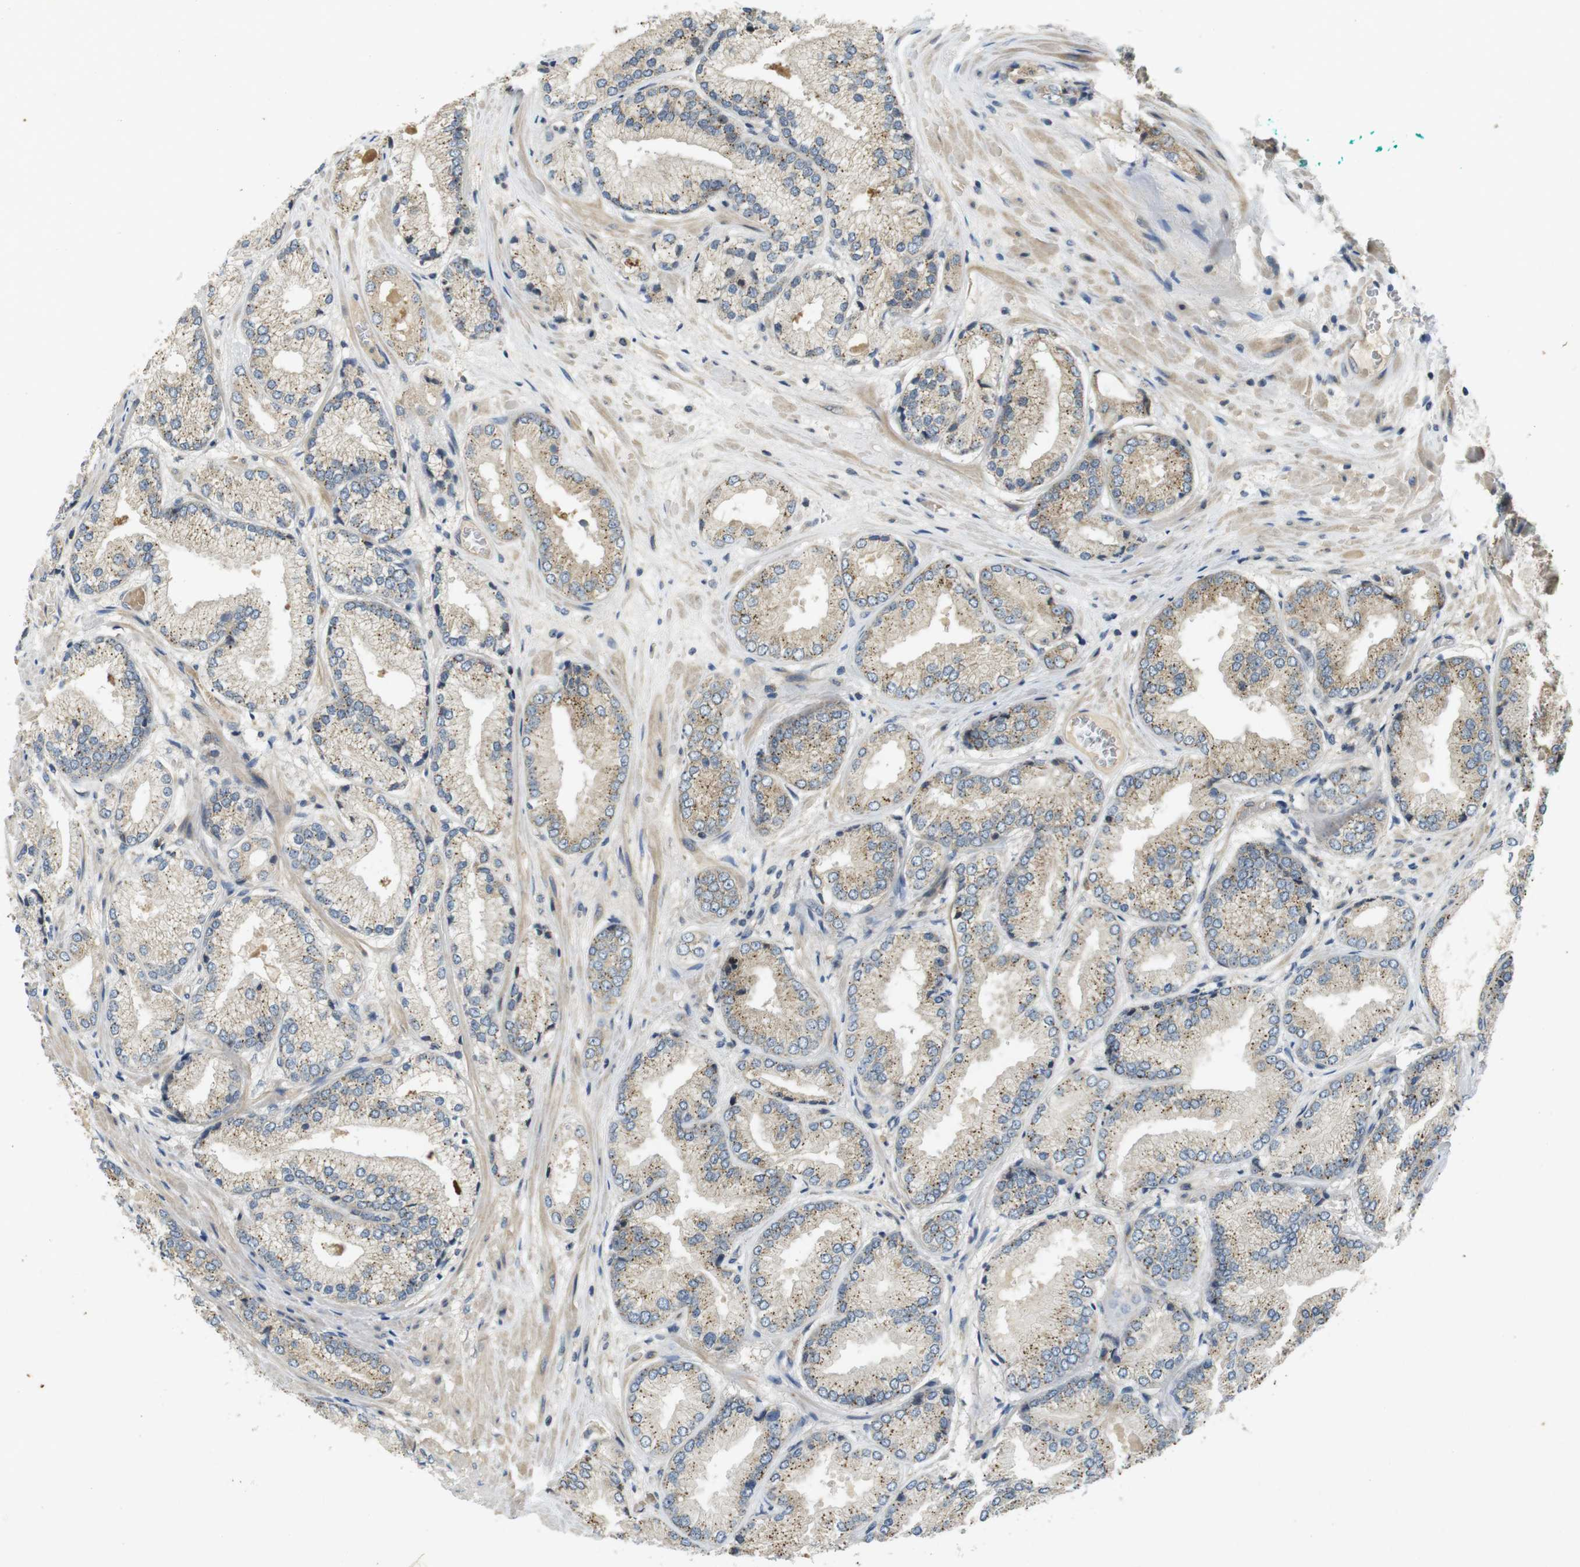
{"staining": {"intensity": "moderate", "quantity": "25%-75%", "location": "cytoplasmic/membranous"}, "tissue": "prostate cancer", "cell_type": "Tumor cells", "image_type": "cancer", "snomed": [{"axis": "morphology", "description": "Adenocarcinoma, High grade"}, {"axis": "topography", "description": "Prostate"}], "caption": "Protein analysis of prostate cancer tissue displays moderate cytoplasmic/membranous staining in about 25%-75% of tumor cells.", "gene": "CLTC", "patient": {"sex": "male", "age": 59}}